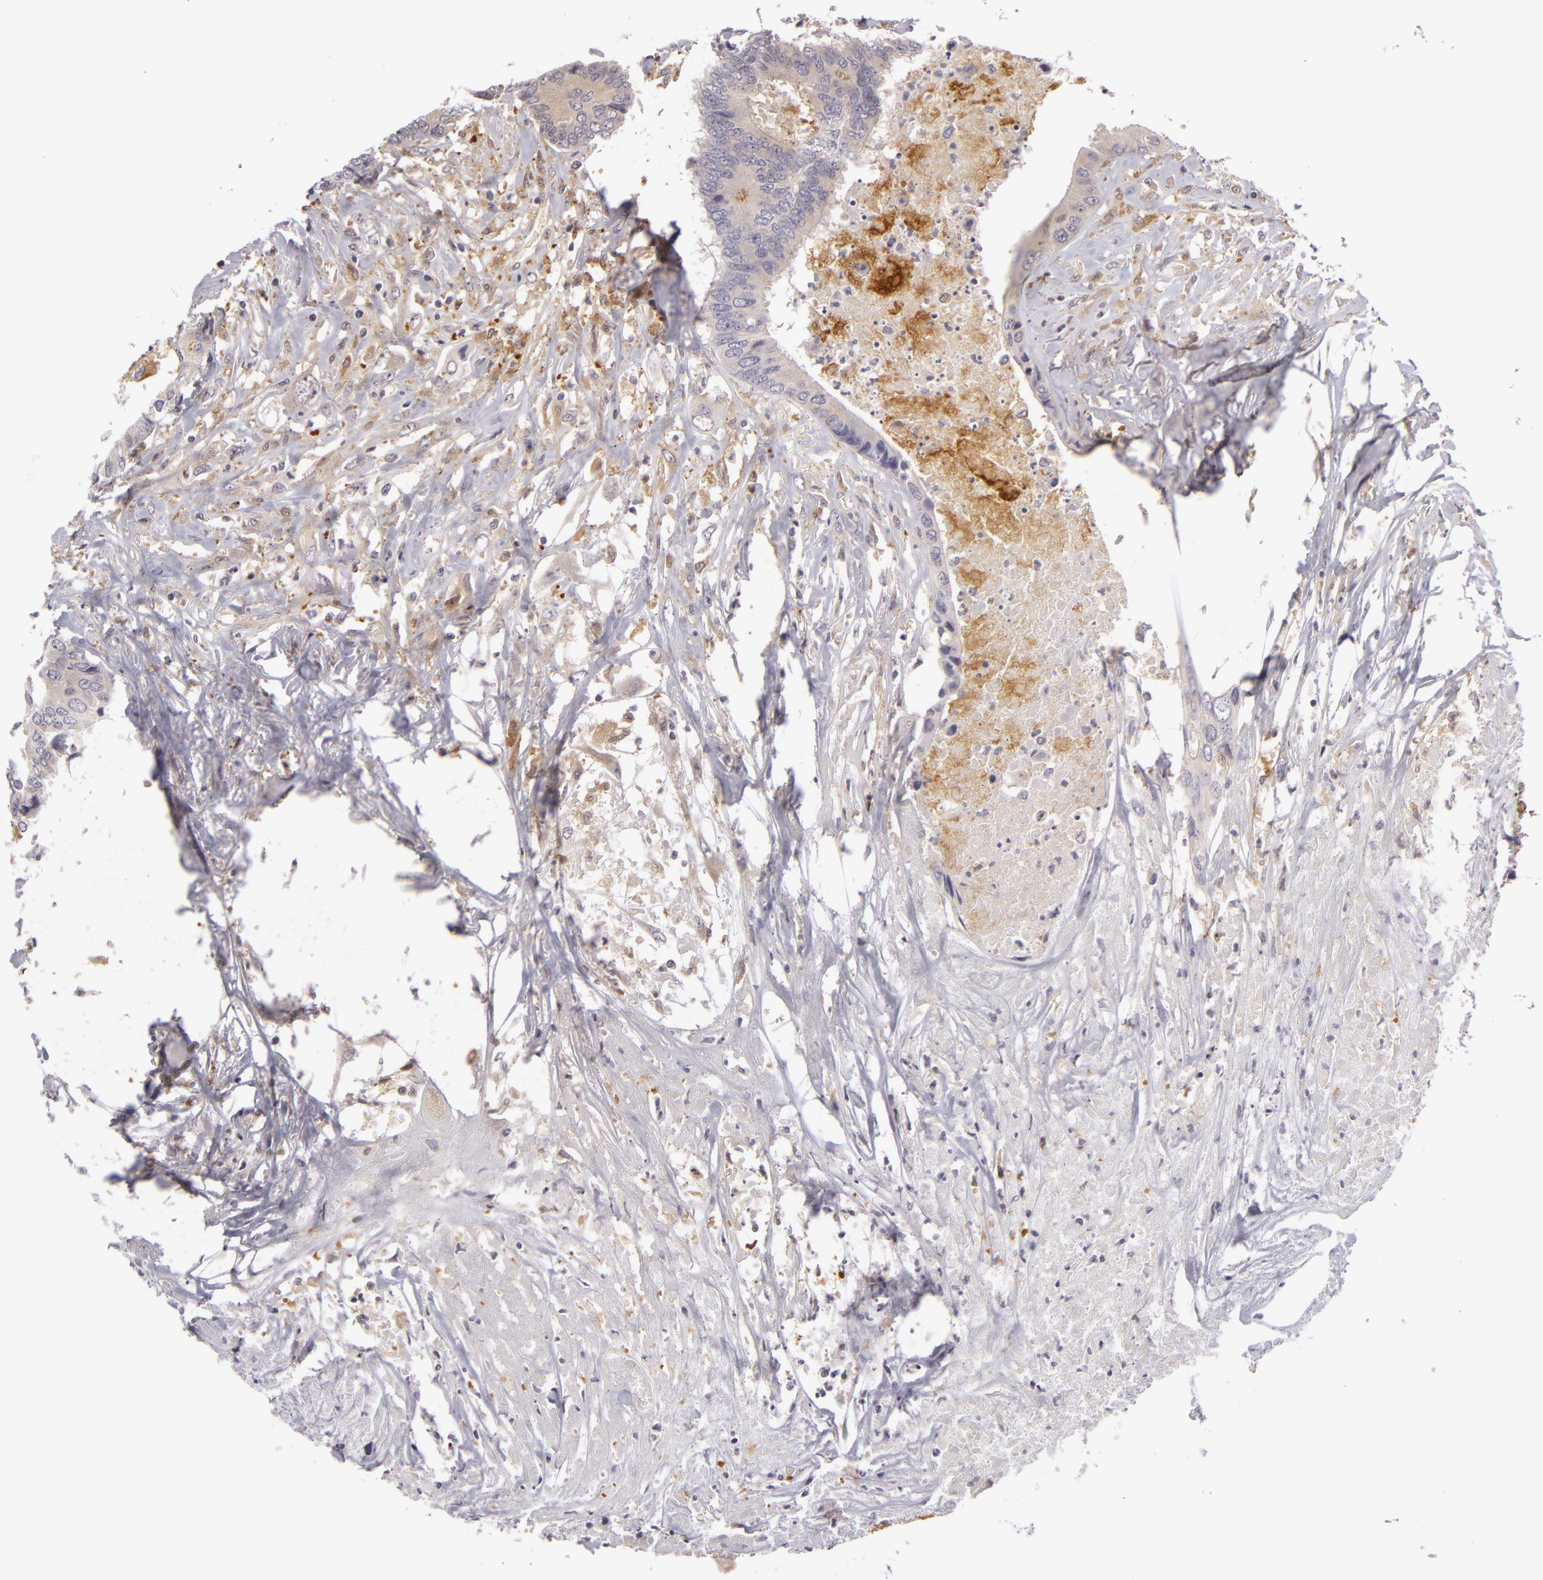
{"staining": {"intensity": "weak", "quantity": ">75%", "location": "cytoplasmic/membranous"}, "tissue": "colorectal cancer", "cell_type": "Tumor cells", "image_type": "cancer", "snomed": [{"axis": "morphology", "description": "Adenocarcinoma, NOS"}, {"axis": "topography", "description": "Rectum"}], "caption": "Colorectal cancer stained for a protein (brown) displays weak cytoplasmic/membranous positive expression in about >75% of tumor cells.", "gene": "ZNF229", "patient": {"sex": "male", "age": 55}}